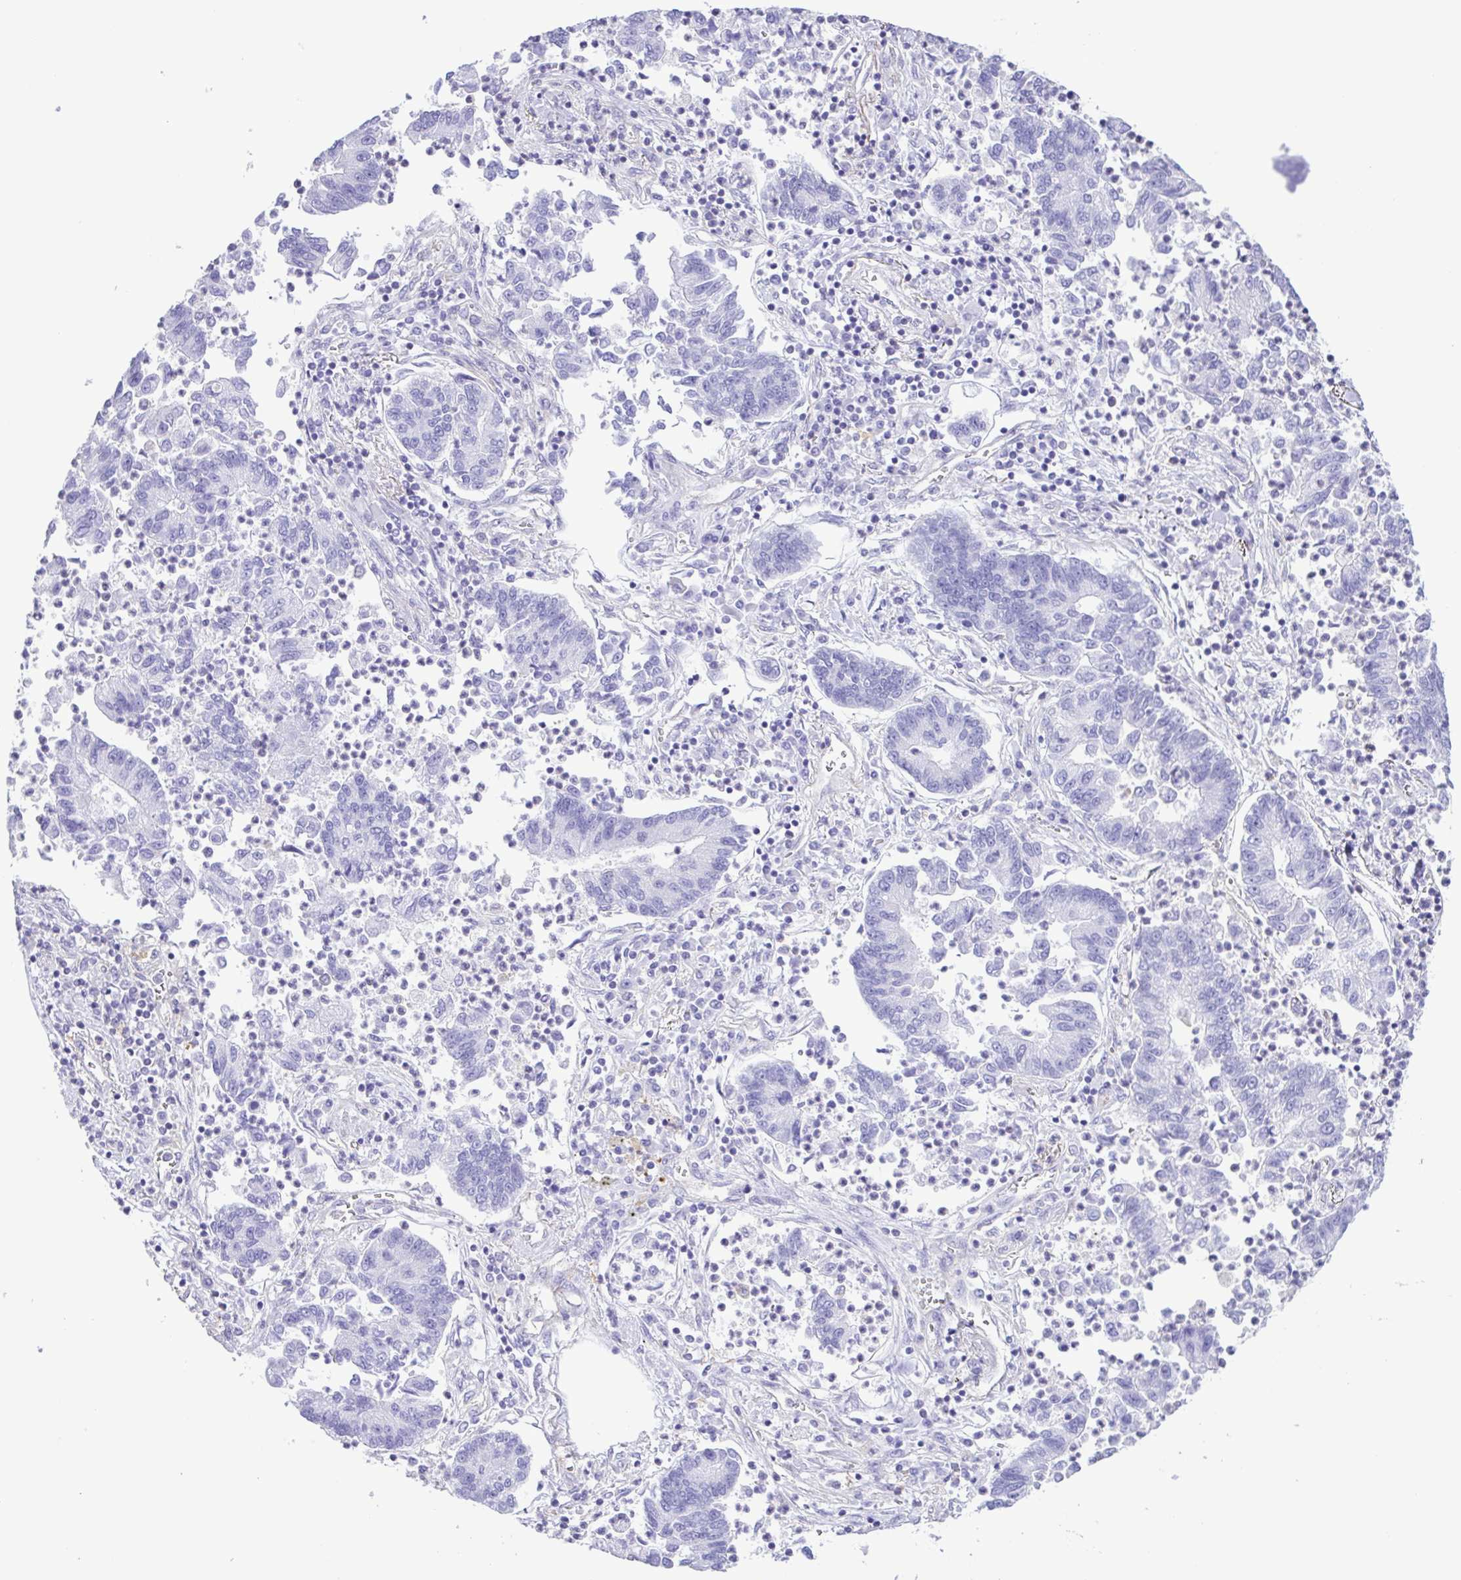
{"staining": {"intensity": "negative", "quantity": "none", "location": "none"}, "tissue": "lung cancer", "cell_type": "Tumor cells", "image_type": "cancer", "snomed": [{"axis": "morphology", "description": "Adenocarcinoma, NOS"}, {"axis": "topography", "description": "Lung"}], "caption": "This is an IHC micrograph of human adenocarcinoma (lung). There is no positivity in tumor cells.", "gene": "CYP17A1", "patient": {"sex": "female", "age": 57}}